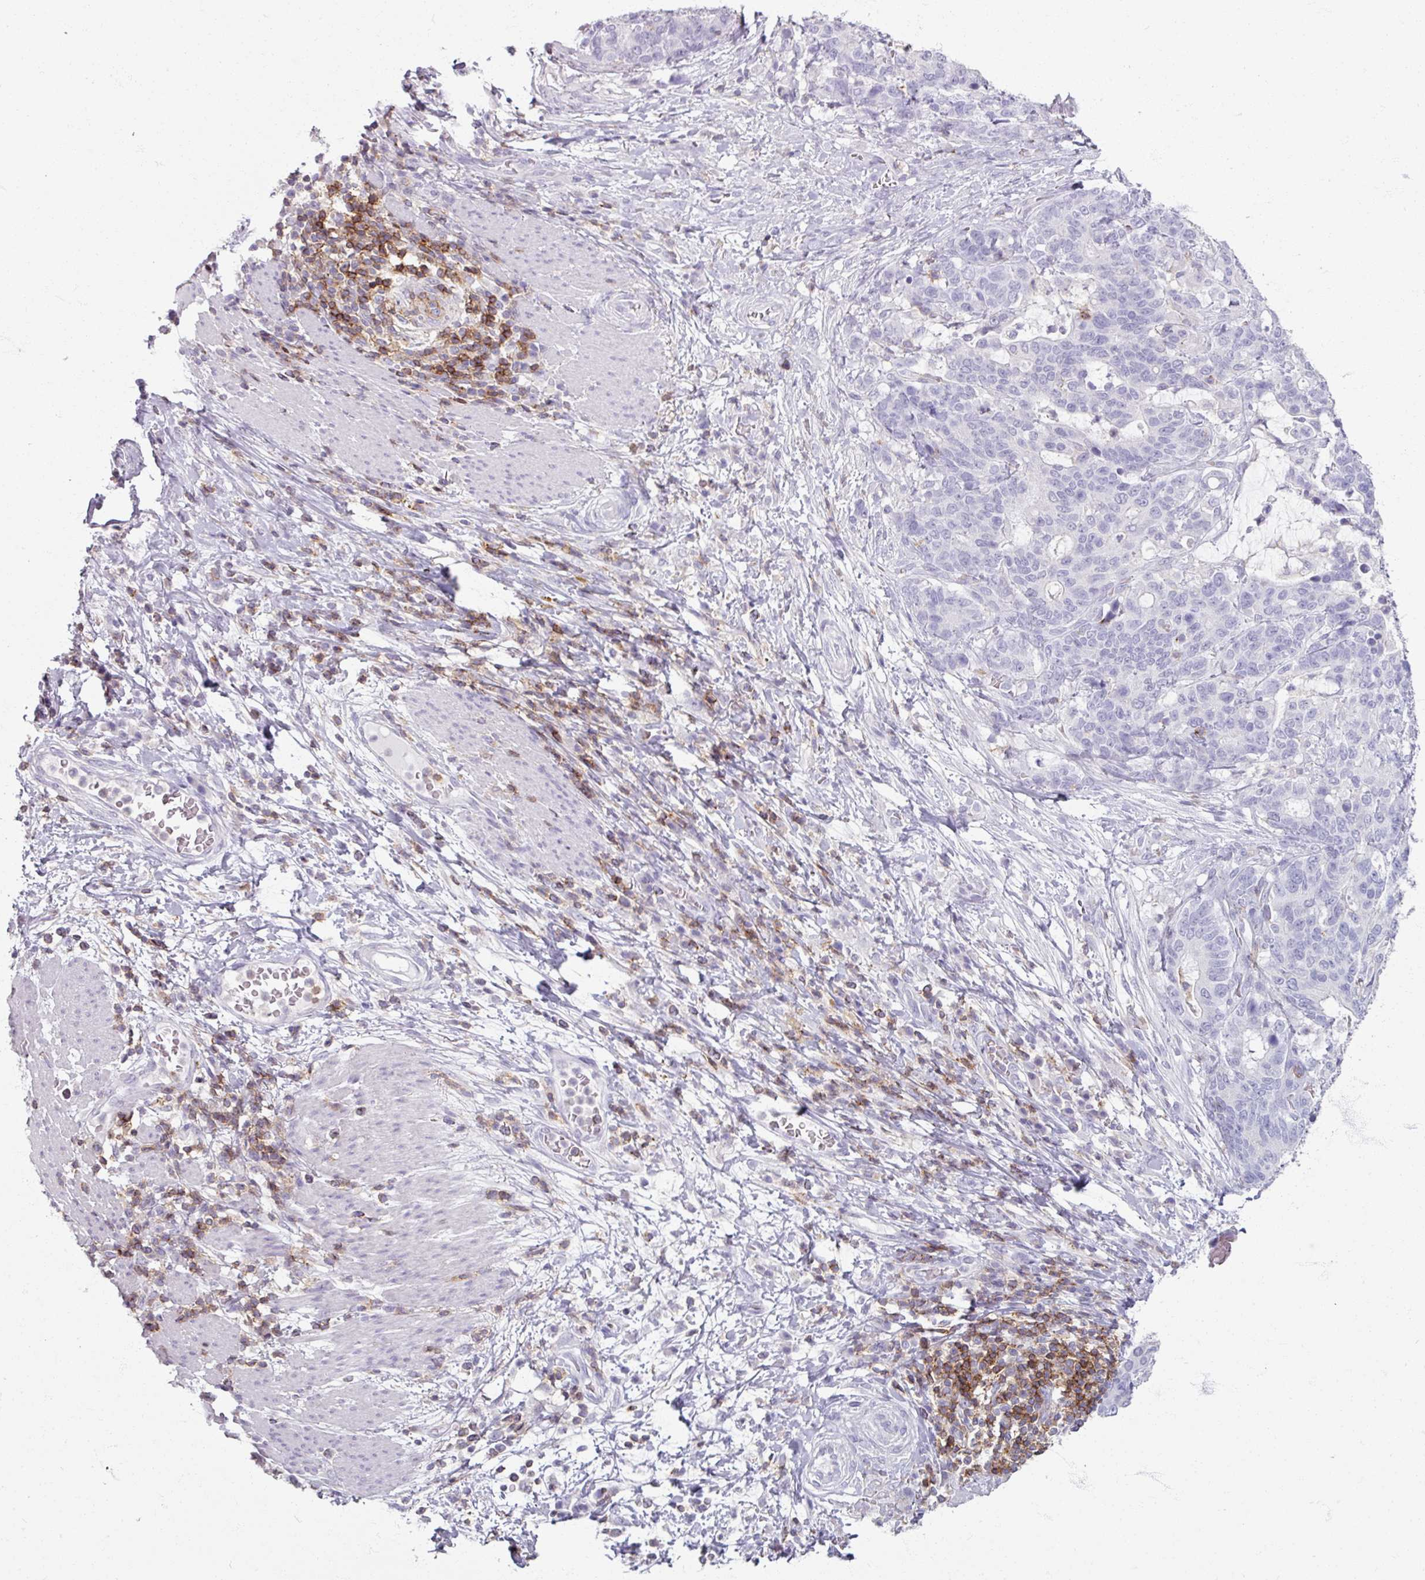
{"staining": {"intensity": "negative", "quantity": "none", "location": "none"}, "tissue": "stomach cancer", "cell_type": "Tumor cells", "image_type": "cancer", "snomed": [{"axis": "morphology", "description": "Normal tissue, NOS"}, {"axis": "morphology", "description": "Adenocarcinoma, NOS"}, {"axis": "topography", "description": "Stomach"}], "caption": "IHC image of stomach adenocarcinoma stained for a protein (brown), which exhibits no staining in tumor cells.", "gene": "PTPRC", "patient": {"sex": "female", "age": 64}}